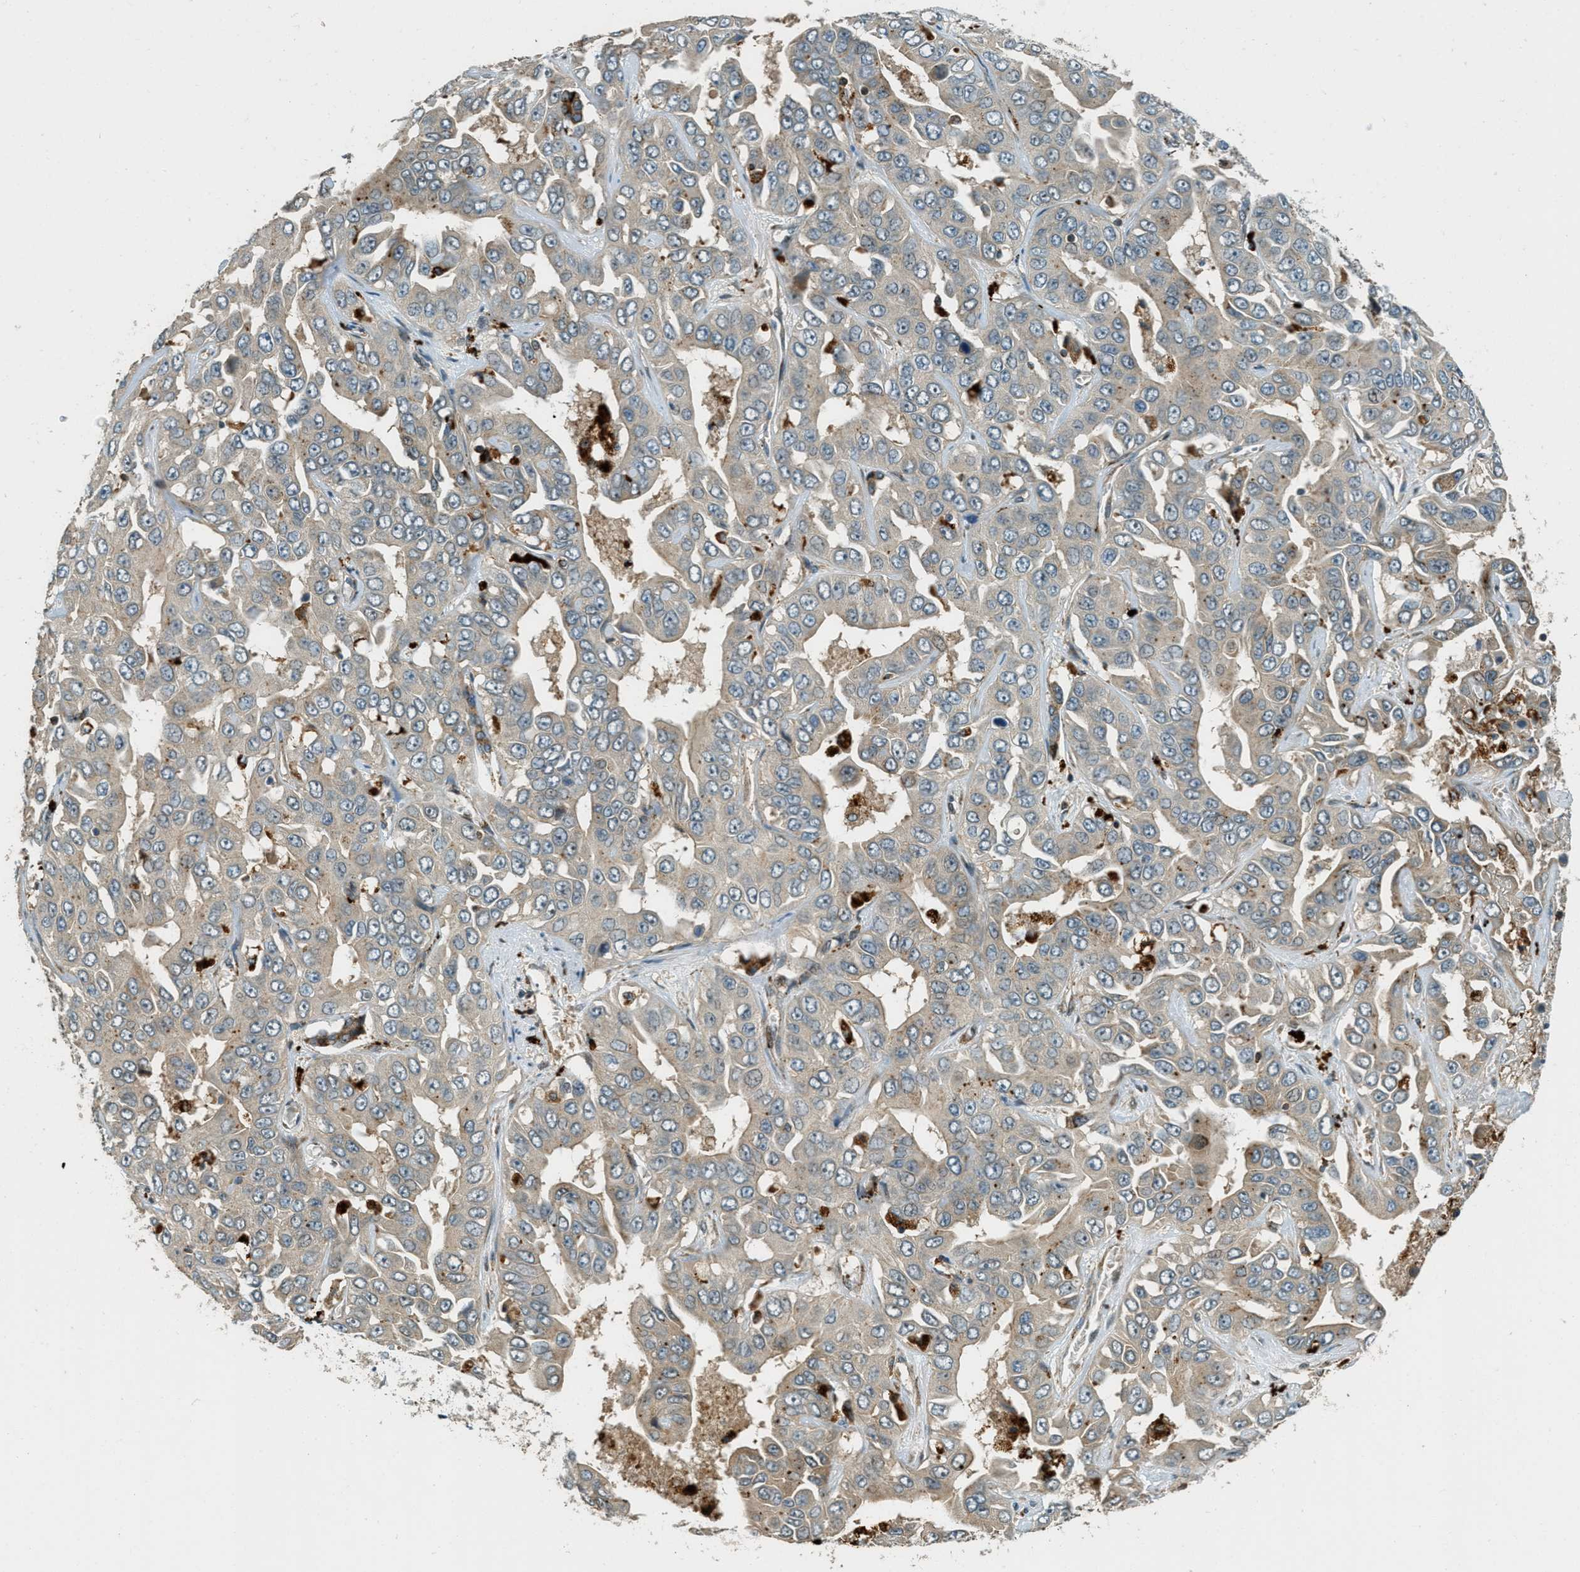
{"staining": {"intensity": "weak", "quantity": "25%-75%", "location": "cytoplasmic/membranous"}, "tissue": "liver cancer", "cell_type": "Tumor cells", "image_type": "cancer", "snomed": [{"axis": "morphology", "description": "Cholangiocarcinoma"}, {"axis": "topography", "description": "Liver"}], "caption": "Human liver cholangiocarcinoma stained with a protein marker demonstrates weak staining in tumor cells.", "gene": "PTPN23", "patient": {"sex": "female", "age": 52}}